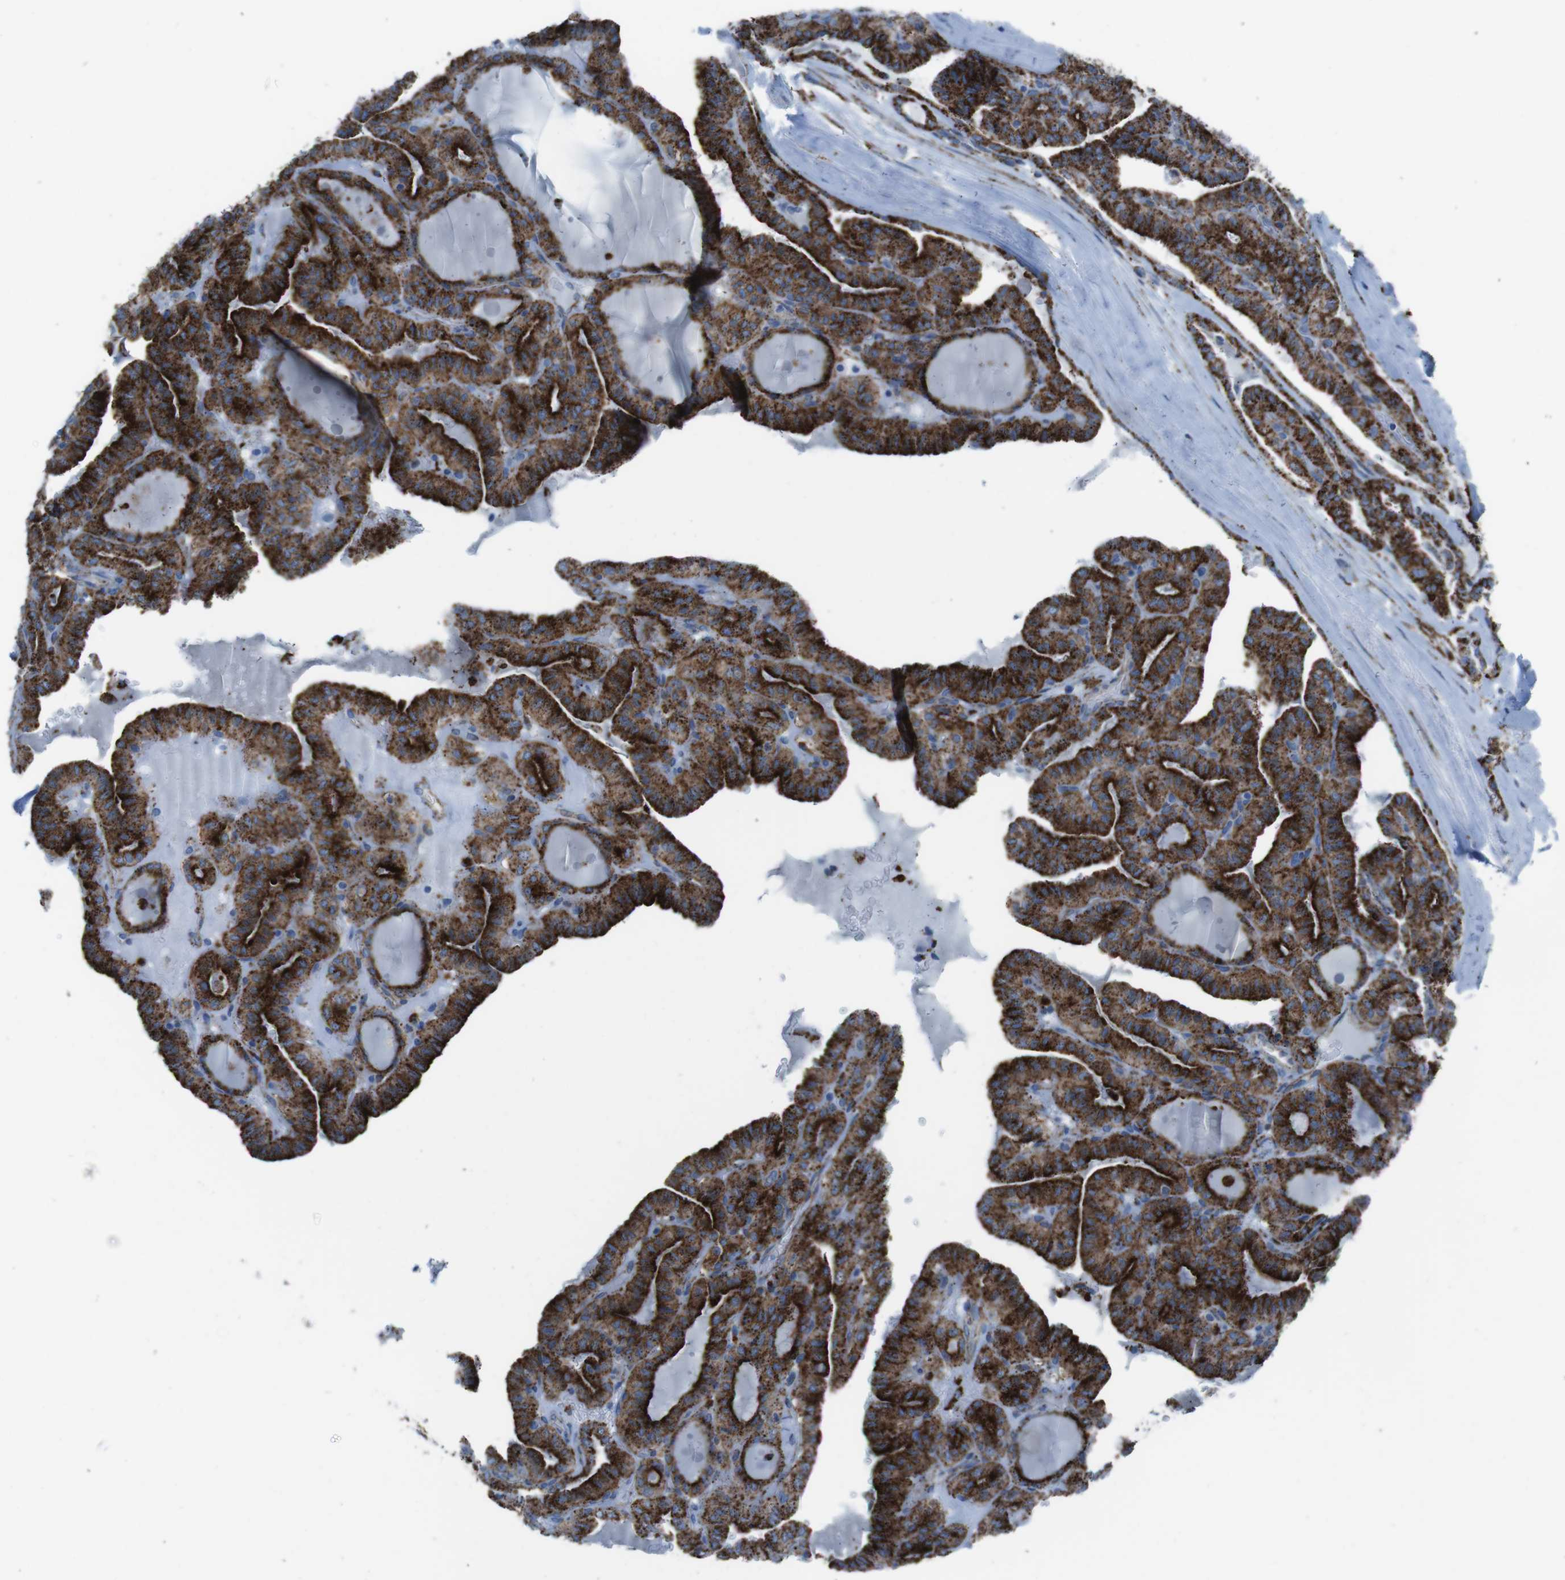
{"staining": {"intensity": "strong", "quantity": ">75%", "location": "cytoplasmic/membranous"}, "tissue": "thyroid cancer", "cell_type": "Tumor cells", "image_type": "cancer", "snomed": [{"axis": "morphology", "description": "Papillary adenocarcinoma, NOS"}, {"axis": "topography", "description": "Thyroid gland"}], "caption": "There is high levels of strong cytoplasmic/membranous staining in tumor cells of papillary adenocarcinoma (thyroid), as demonstrated by immunohistochemical staining (brown color).", "gene": "SCARB2", "patient": {"sex": "male", "age": 77}}